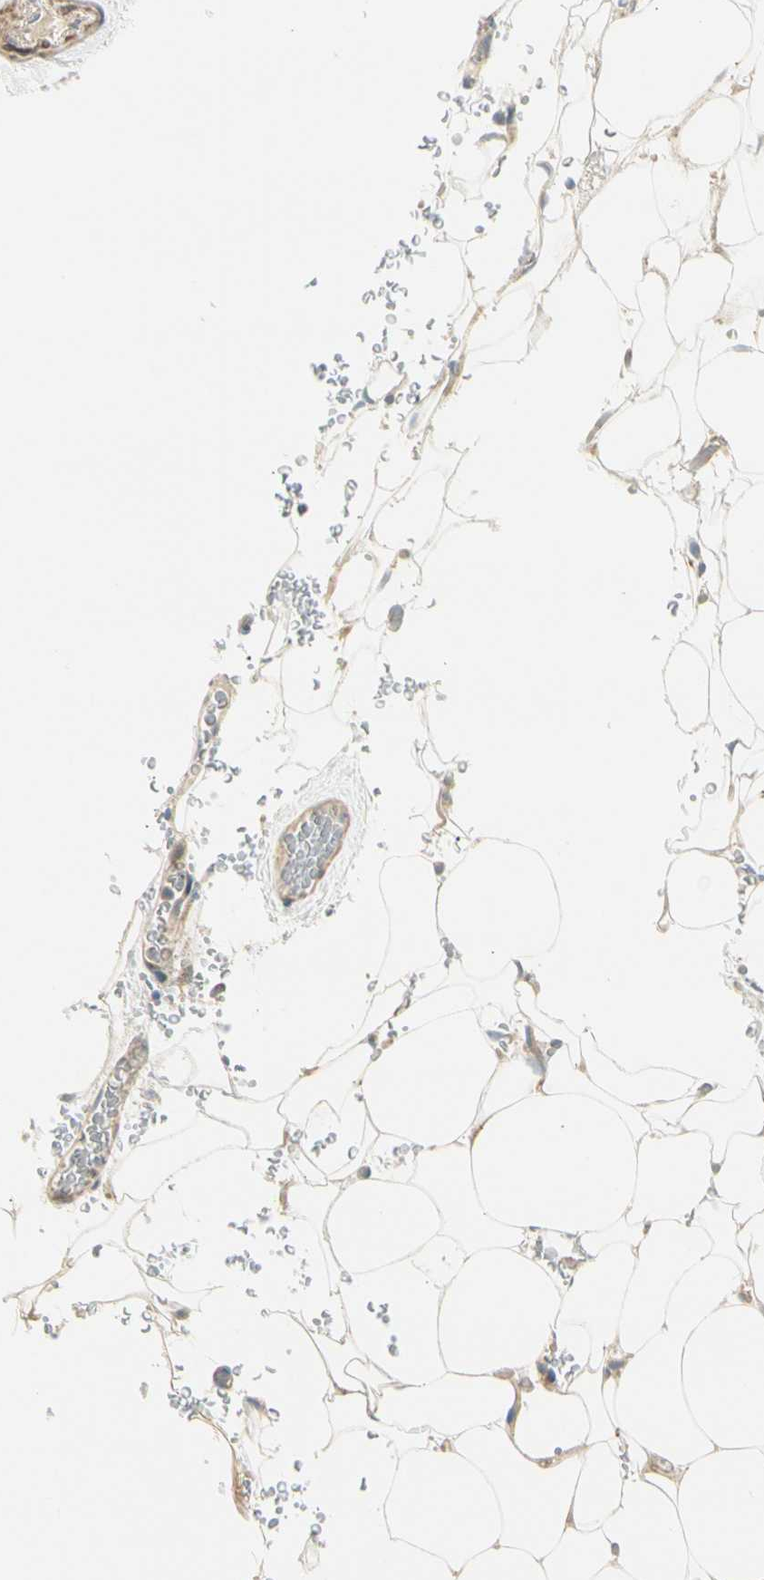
{"staining": {"intensity": "negative", "quantity": "none", "location": "none"}, "tissue": "adipose tissue", "cell_type": "Adipocytes", "image_type": "normal", "snomed": [{"axis": "morphology", "description": "Normal tissue, NOS"}, {"axis": "topography", "description": "Peripheral nerve tissue"}], "caption": "This is an immunohistochemistry micrograph of normal human adipose tissue. There is no positivity in adipocytes.", "gene": "ADGRA3", "patient": {"sex": "male", "age": 70}}